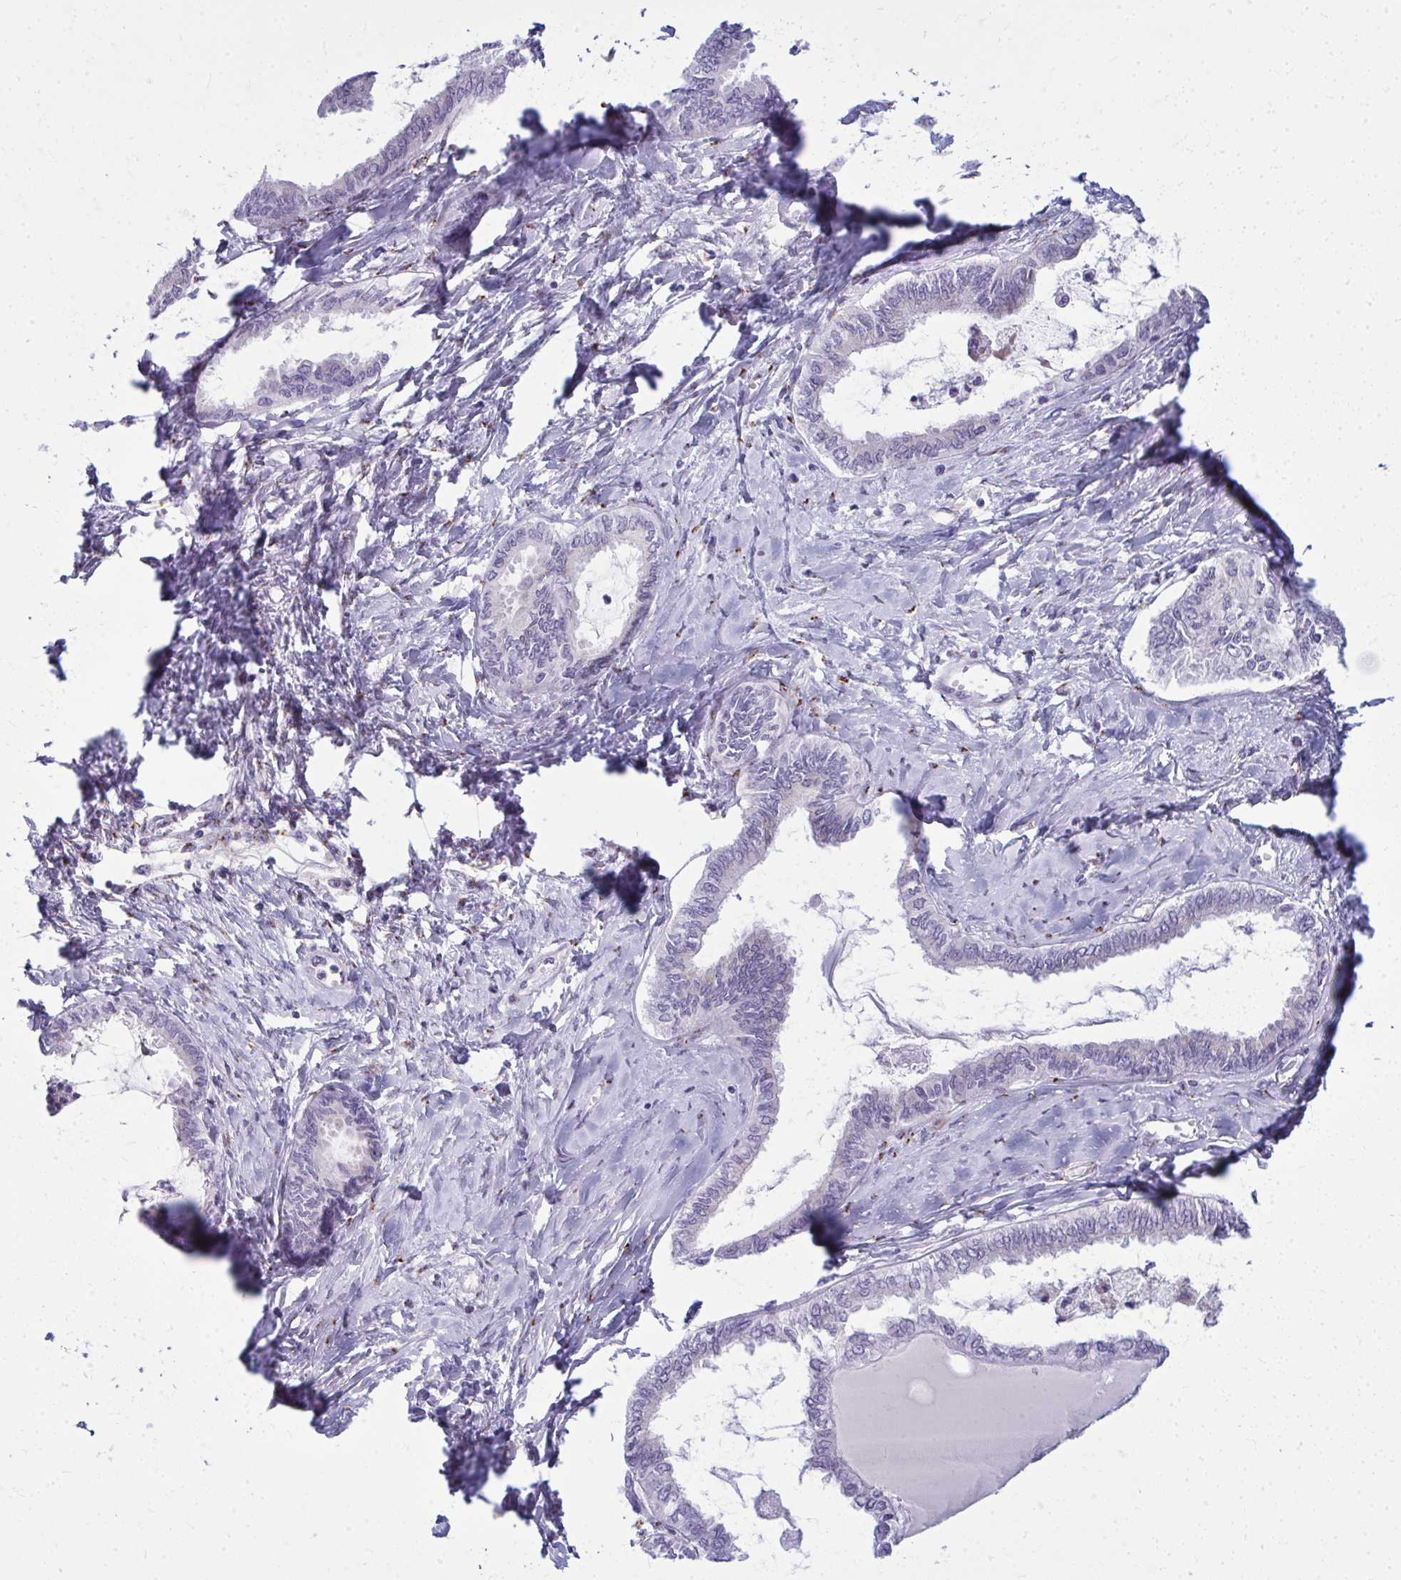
{"staining": {"intensity": "negative", "quantity": "none", "location": "none"}, "tissue": "ovarian cancer", "cell_type": "Tumor cells", "image_type": "cancer", "snomed": [{"axis": "morphology", "description": "Carcinoma, endometroid"}, {"axis": "topography", "description": "Ovary"}], "caption": "Ovarian cancer (endometroid carcinoma) stained for a protein using immunohistochemistry (IHC) exhibits no expression tumor cells.", "gene": "DTX4", "patient": {"sex": "female", "age": 70}}